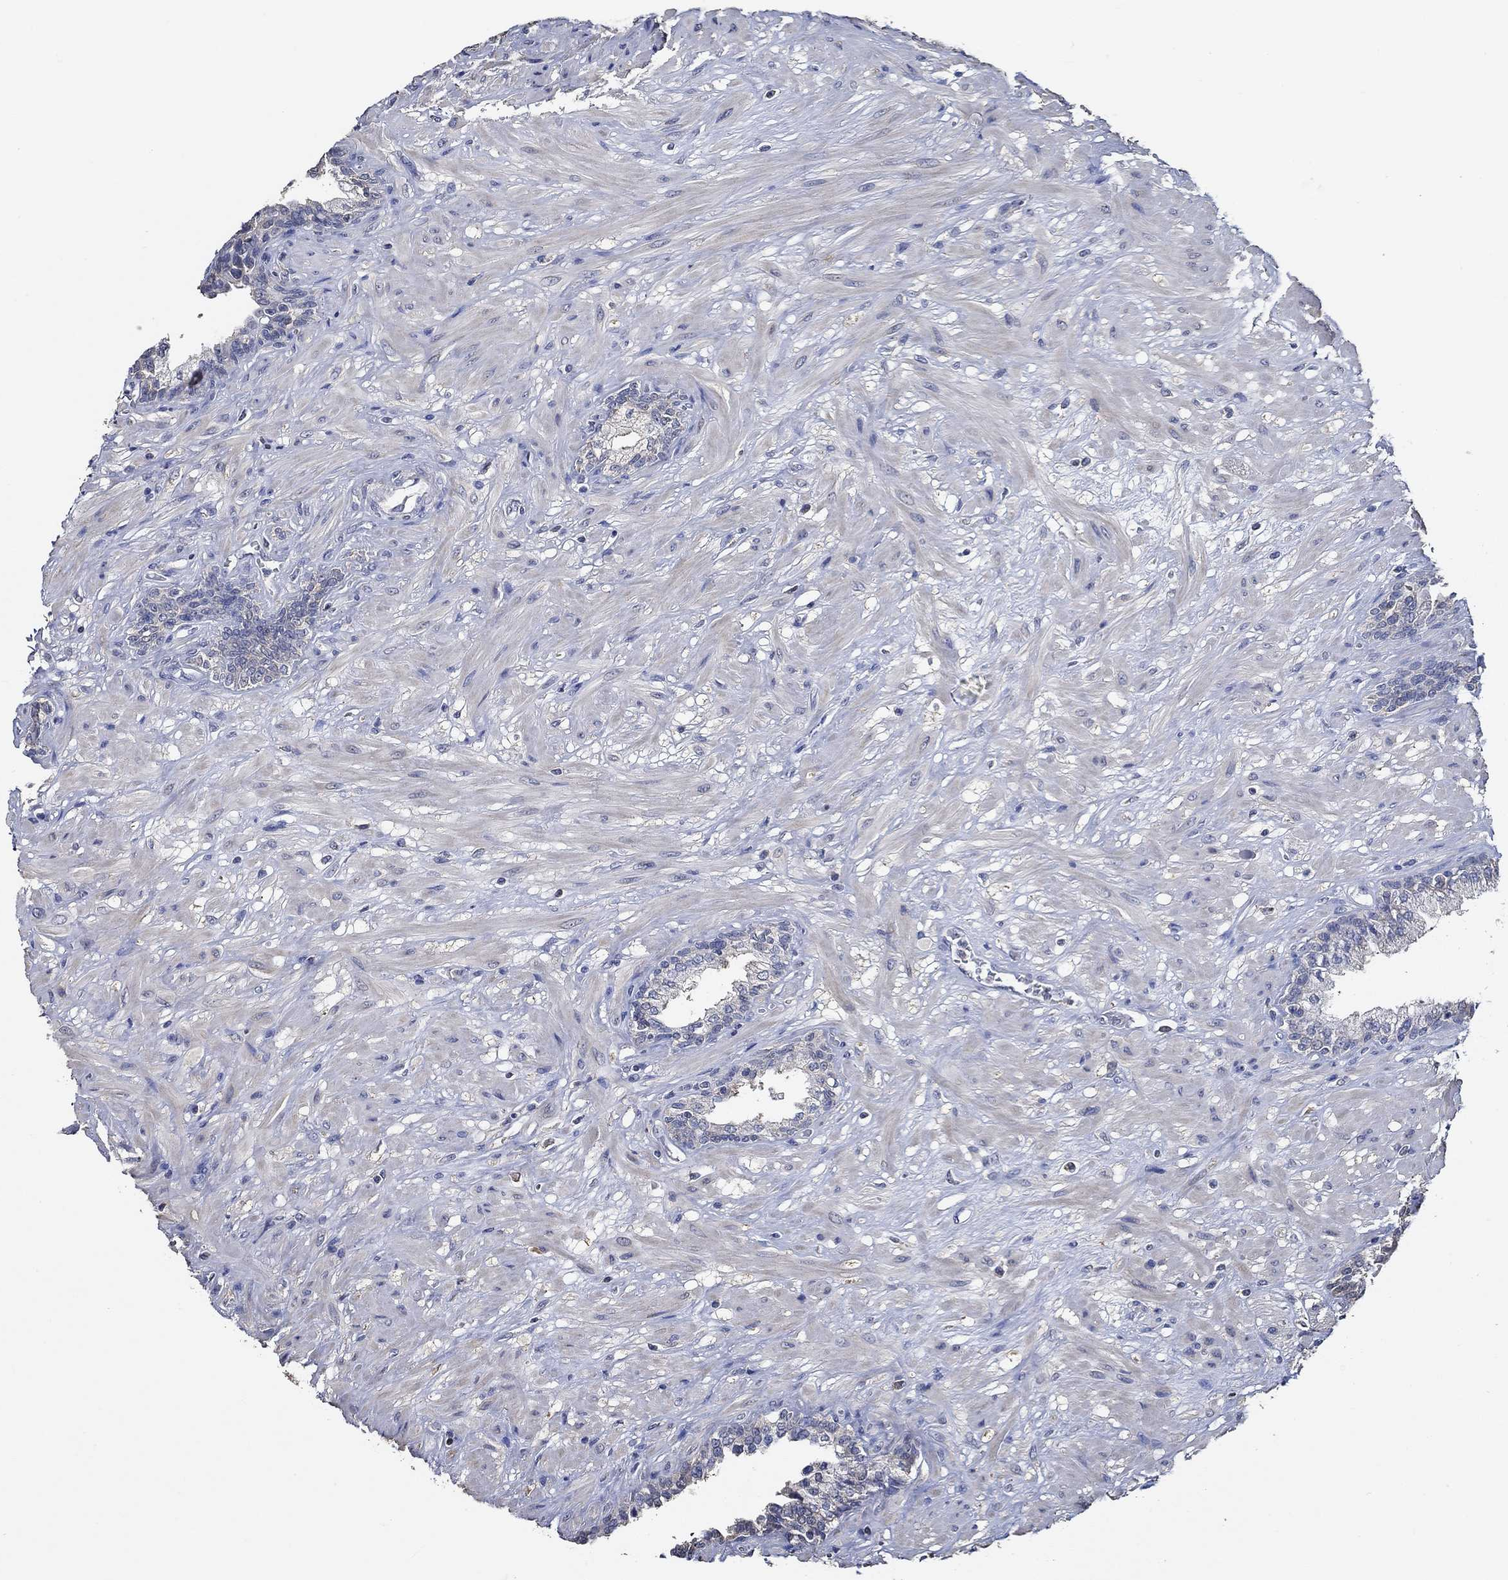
{"staining": {"intensity": "negative", "quantity": "none", "location": "none"}, "tissue": "prostate", "cell_type": "Glandular cells", "image_type": "normal", "snomed": [{"axis": "morphology", "description": "Normal tissue, NOS"}, {"axis": "topography", "description": "Prostate"}], "caption": "A micrograph of prostate stained for a protein displays no brown staining in glandular cells. (DAB immunohistochemistry, high magnification).", "gene": "DOCK3", "patient": {"sex": "male", "age": 63}}